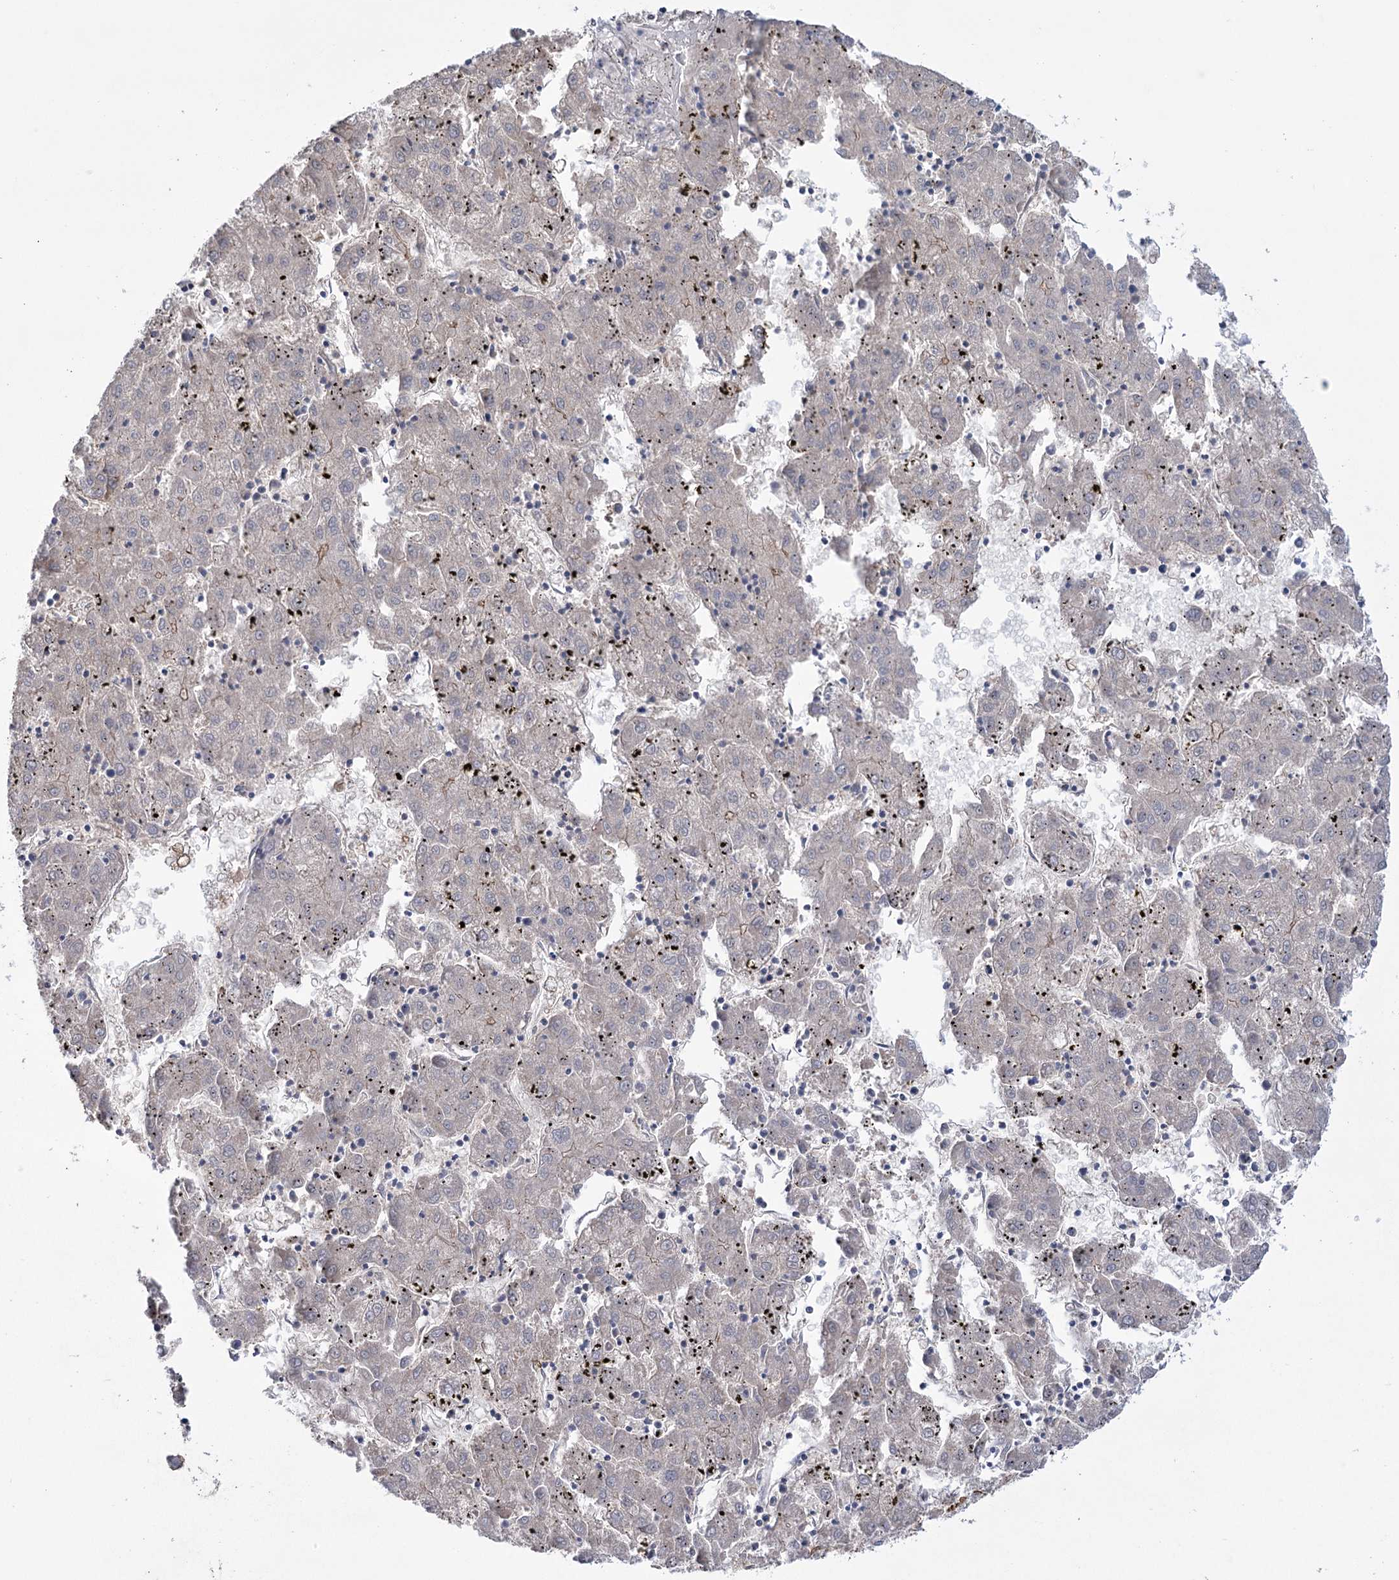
{"staining": {"intensity": "moderate", "quantity": "<25%", "location": "cytoplasmic/membranous"}, "tissue": "liver cancer", "cell_type": "Tumor cells", "image_type": "cancer", "snomed": [{"axis": "morphology", "description": "Carcinoma, Hepatocellular, NOS"}, {"axis": "topography", "description": "Liver"}], "caption": "High-magnification brightfield microscopy of hepatocellular carcinoma (liver) stained with DAB (3,3'-diaminobenzidine) (brown) and counterstained with hematoxylin (blue). tumor cells exhibit moderate cytoplasmic/membranous staining is appreciated in approximately<25% of cells.", "gene": "TRIM71", "patient": {"sex": "male", "age": 72}}